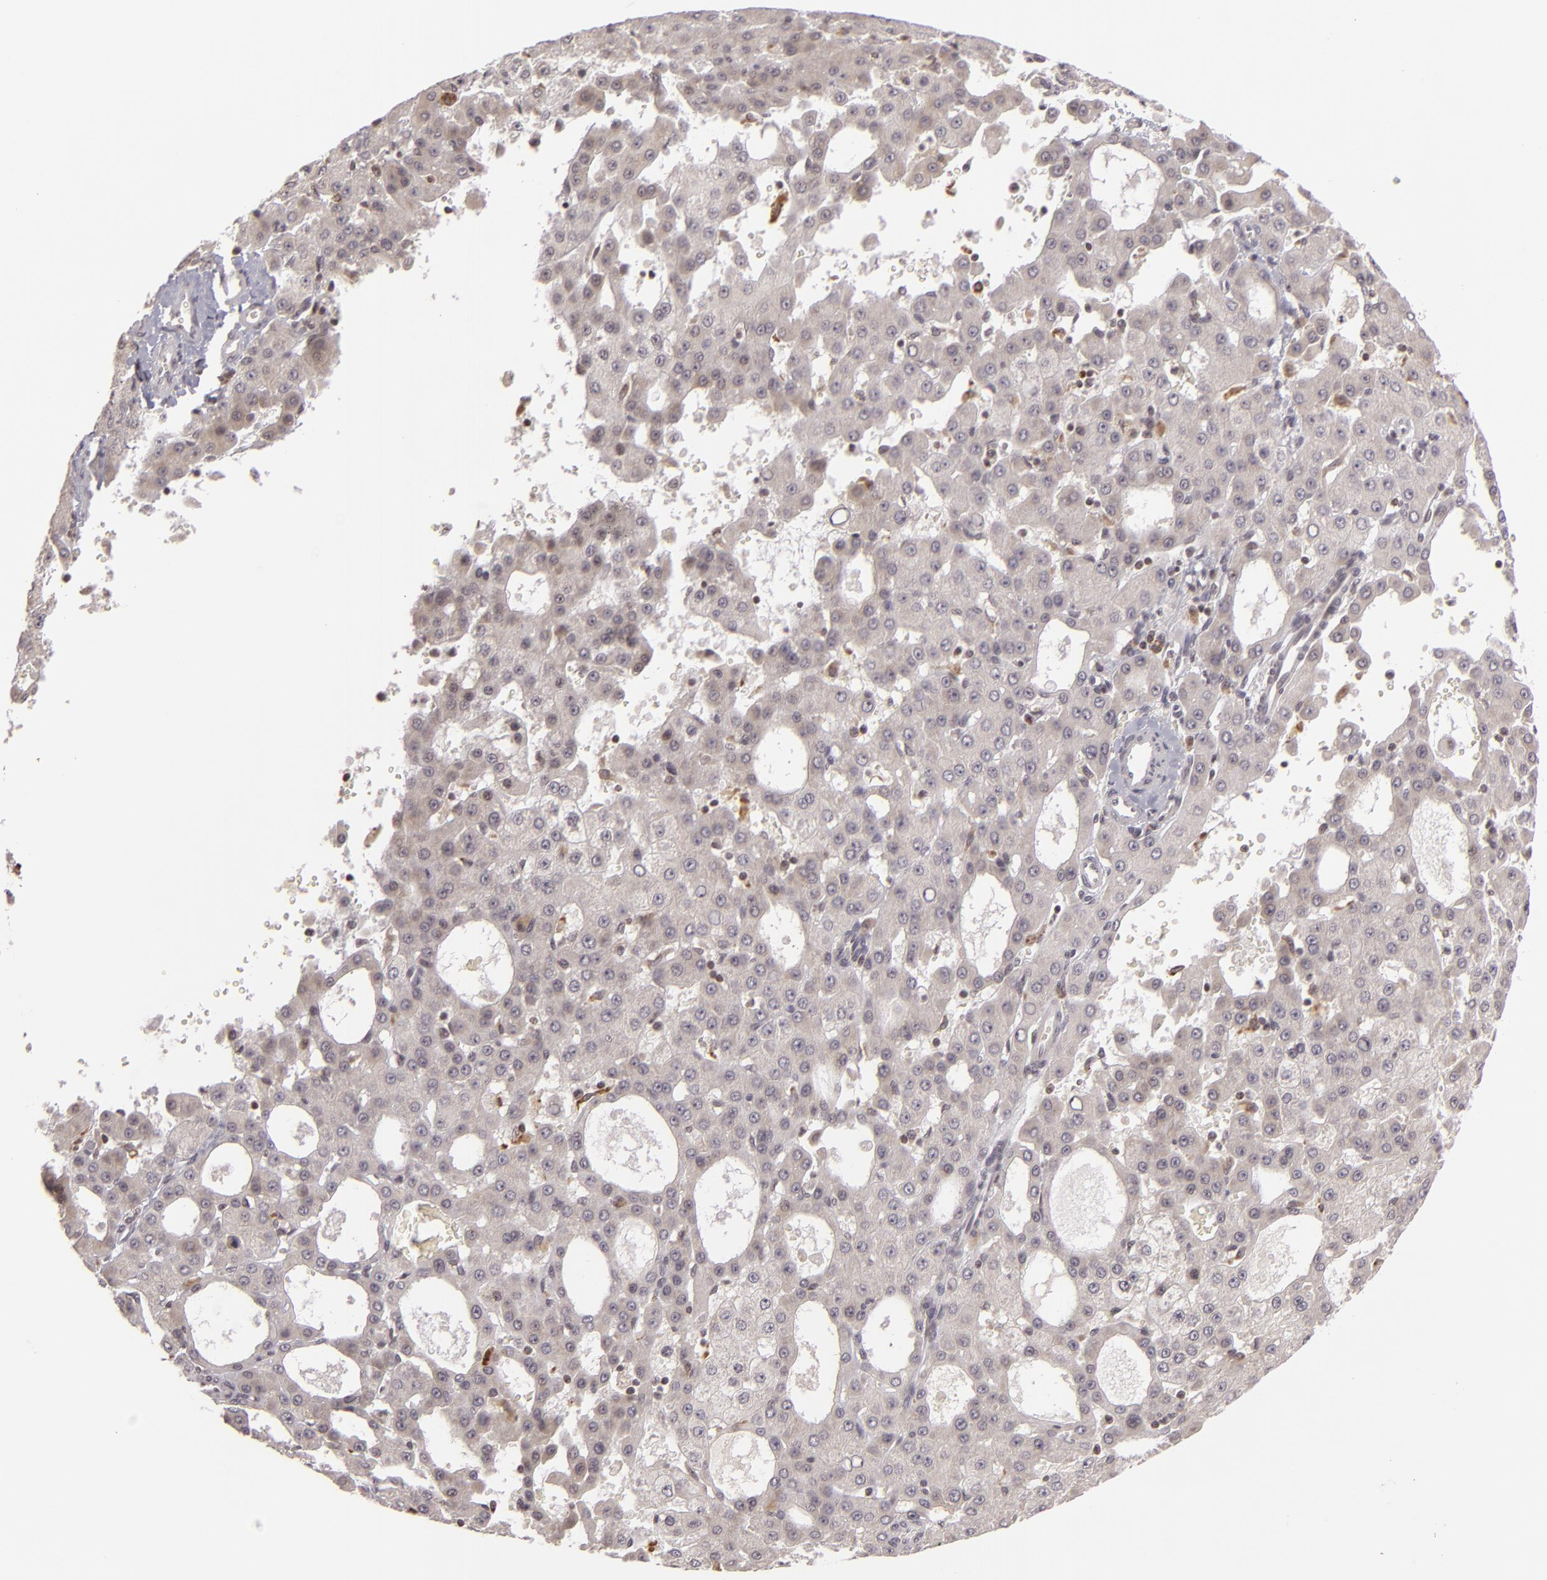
{"staining": {"intensity": "negative", "quantity": "none", "location": "none"}, "tissue": "liver cancer", "cell_type": "Tumor cells", "image_type": "cancer", "snomed": [{"axis": "morphology", "description": "Carcinoma, Hepatocellular, NOS"}, {"axis": "topography", "description": "Liver"}], "caption": "Liver cancer (hepatocellular carcinoma) was stained to show a protein in brown. There is no significant positivity in tumor cells.", "gene": "AKAP6", "patient": {"sex": "male", "age": 47}}